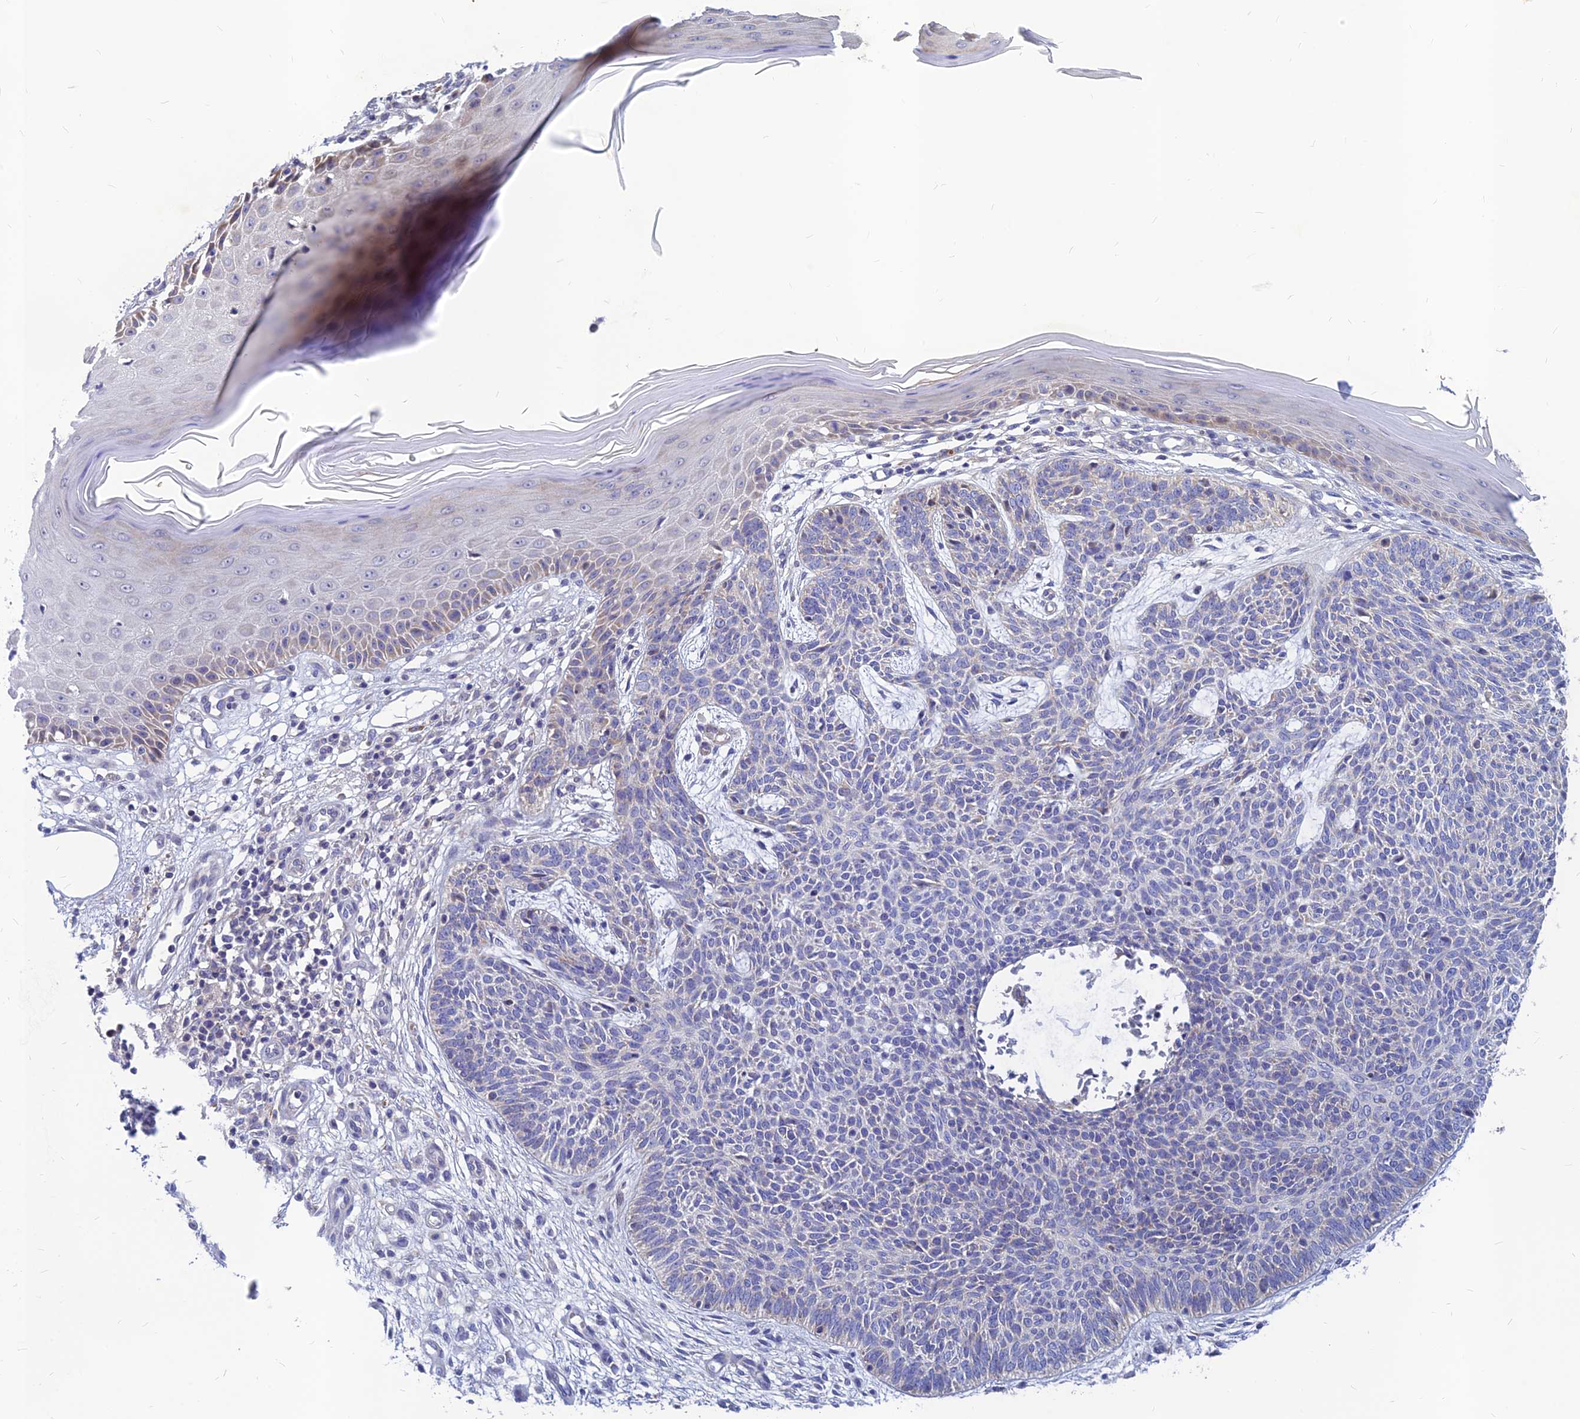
{"staining": {"intensity": "negative", "quantity": "none", "location": "none"}, "tissue": "skin cancer", "cell_type": "Tumor cells", "image_type": "cancer", "snomed": [{"axis": "morphology", "description": "Basal cell carcinoma"}, {"axis": "topography", "description": "Skin"}], "caption": "DAB immunohistochemical staining of human skin cancer (basal cell carcinoma) displays no significant staining in tumor cells. Nuclei are stained in blue.", "gene": "CACNA1B", "patient": {"sex": "female", "age": 66}}